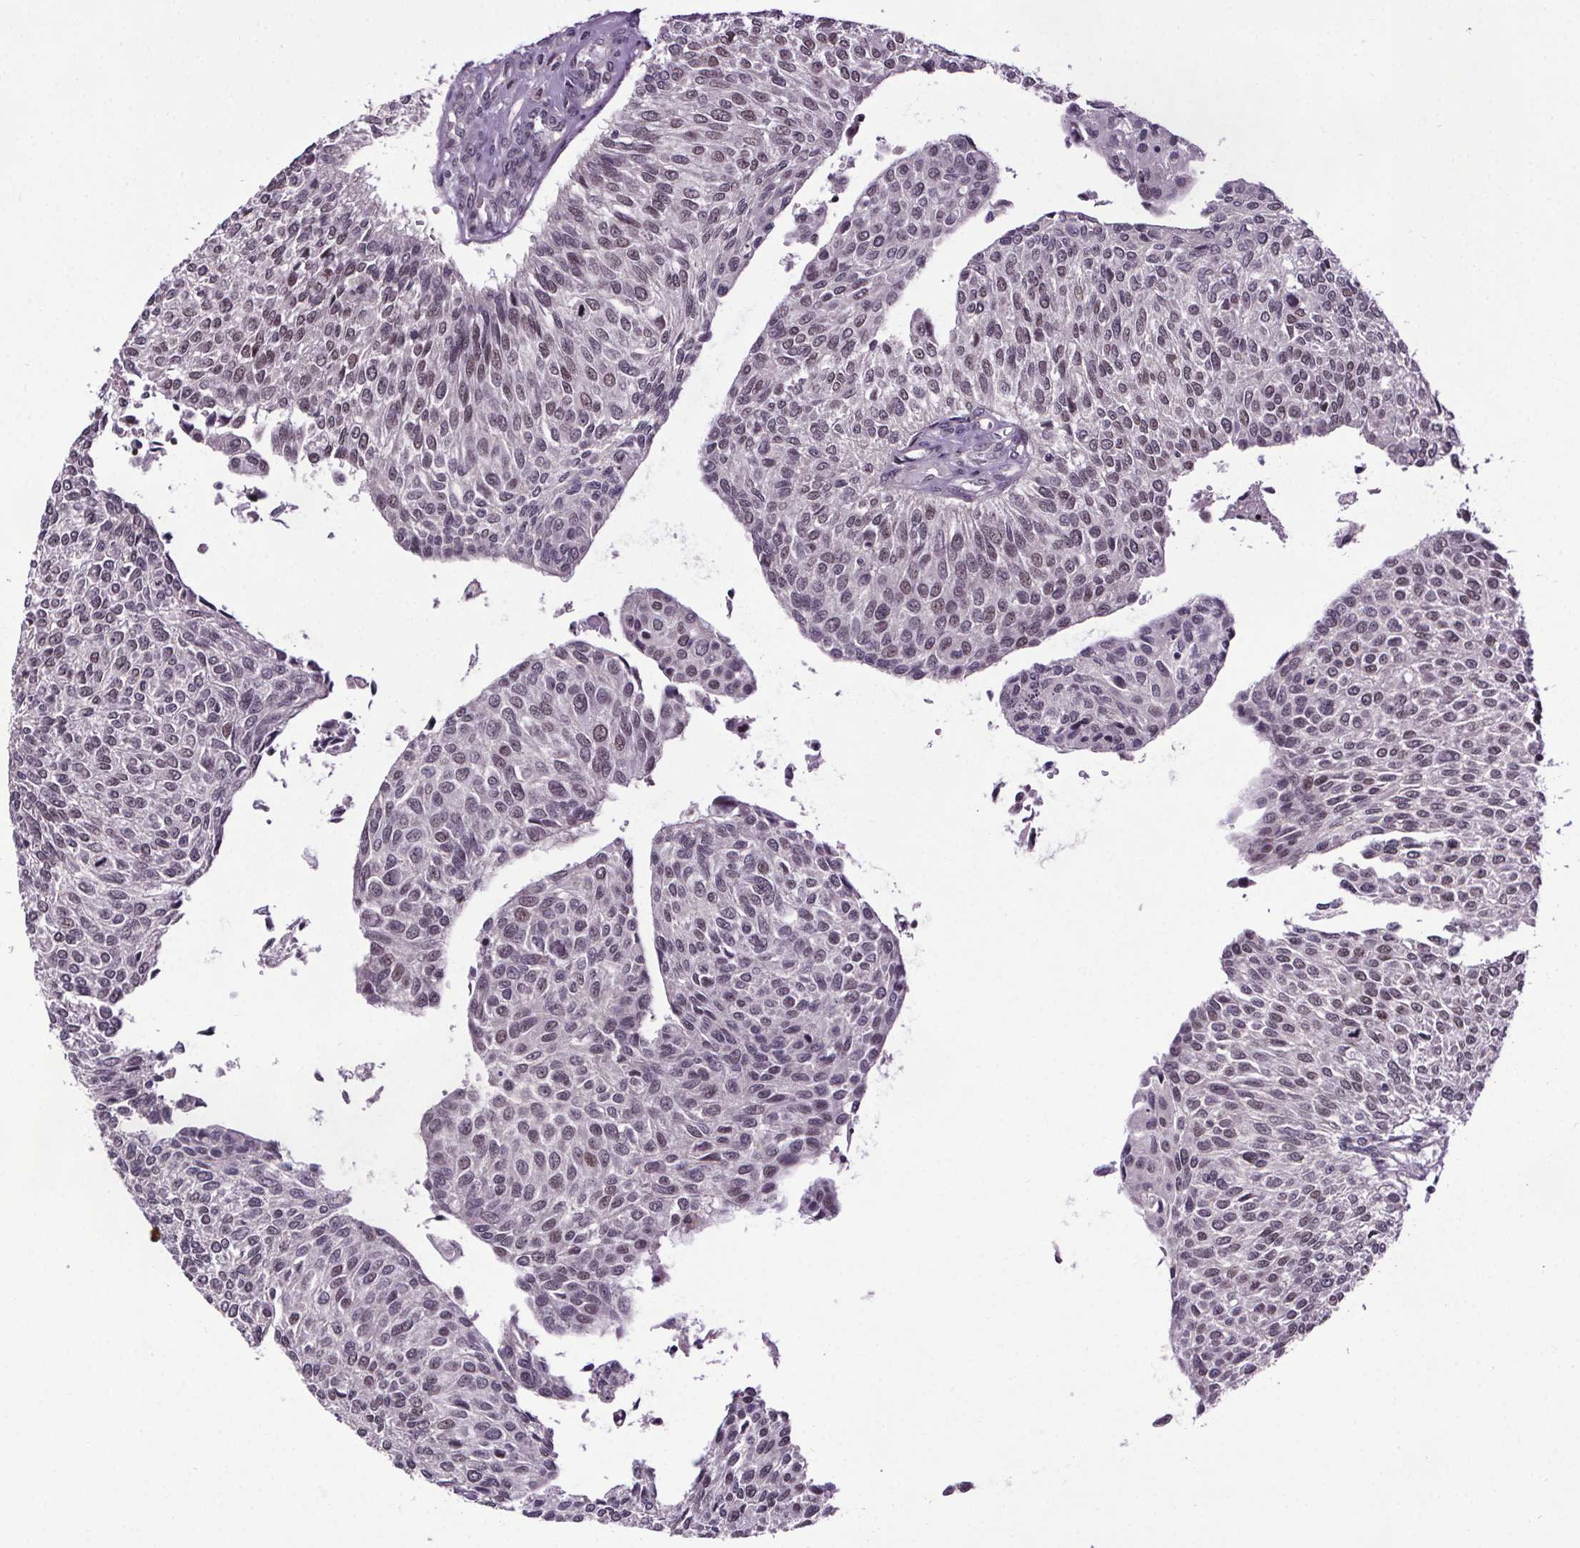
{"staining": {"intensity": "weak", "quantity": "<25%", "location": "nuclear"}, "tissue": "urothelial cancer", "cell_type": "Tumor cells", "image_type": "cancer", "snomed": [{"axis": "morphology", "description": "Urothelial carcinoma, NOS"}, {"axis": "topography", "description": "Urinary bladder"}], "caption": "Immunohistochemistry image of human transitional cell carcinoma stained for a protein (brown), which displays no staining in tumor cells.", "gene": "ATMIN", "patient": {"sex": "male", "age": 55}}